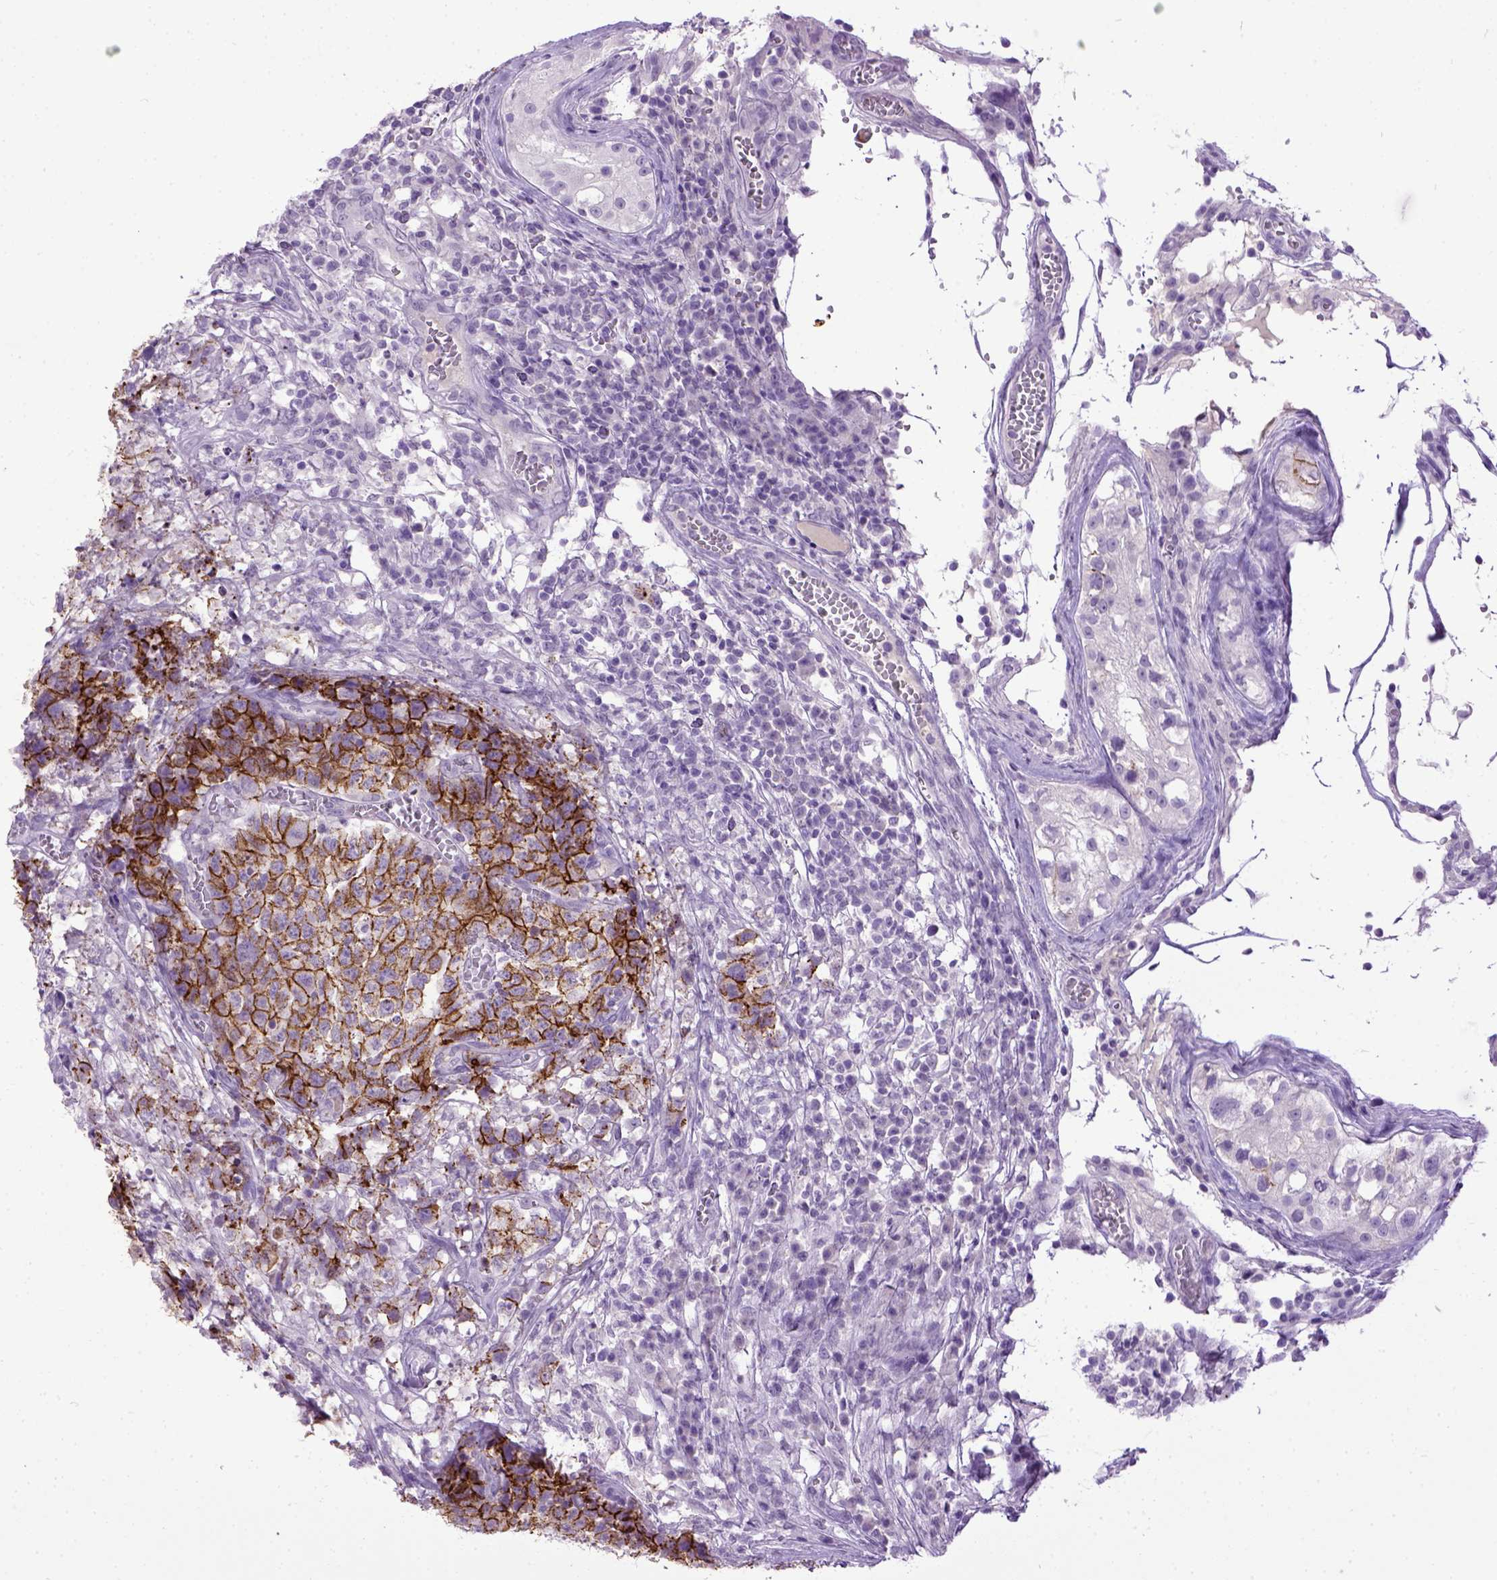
{"staining": {"intensity": "strong", "quantity": ">75%", "location": "cytoplasmic/membranous"}, "tissue": "testis cancer", "cell_type": "Tumor cells", "image_type": "cancer", "snomed": [{"axis": "morphology", "description": "Carcinoma, Embryonal, NOS"}, {"axis": "topography", "description": "Testis"}], "caption": "DAB immunohistochemical staining of embryonal carcinoma (testis) displays strong cytoplasmic/membranous protein expression in about >75% of tumor cells. (IHC, brightfield microscopy, high magnification).", "gene": "CDH1", "patient": {"sex": "male", "age": 23}}